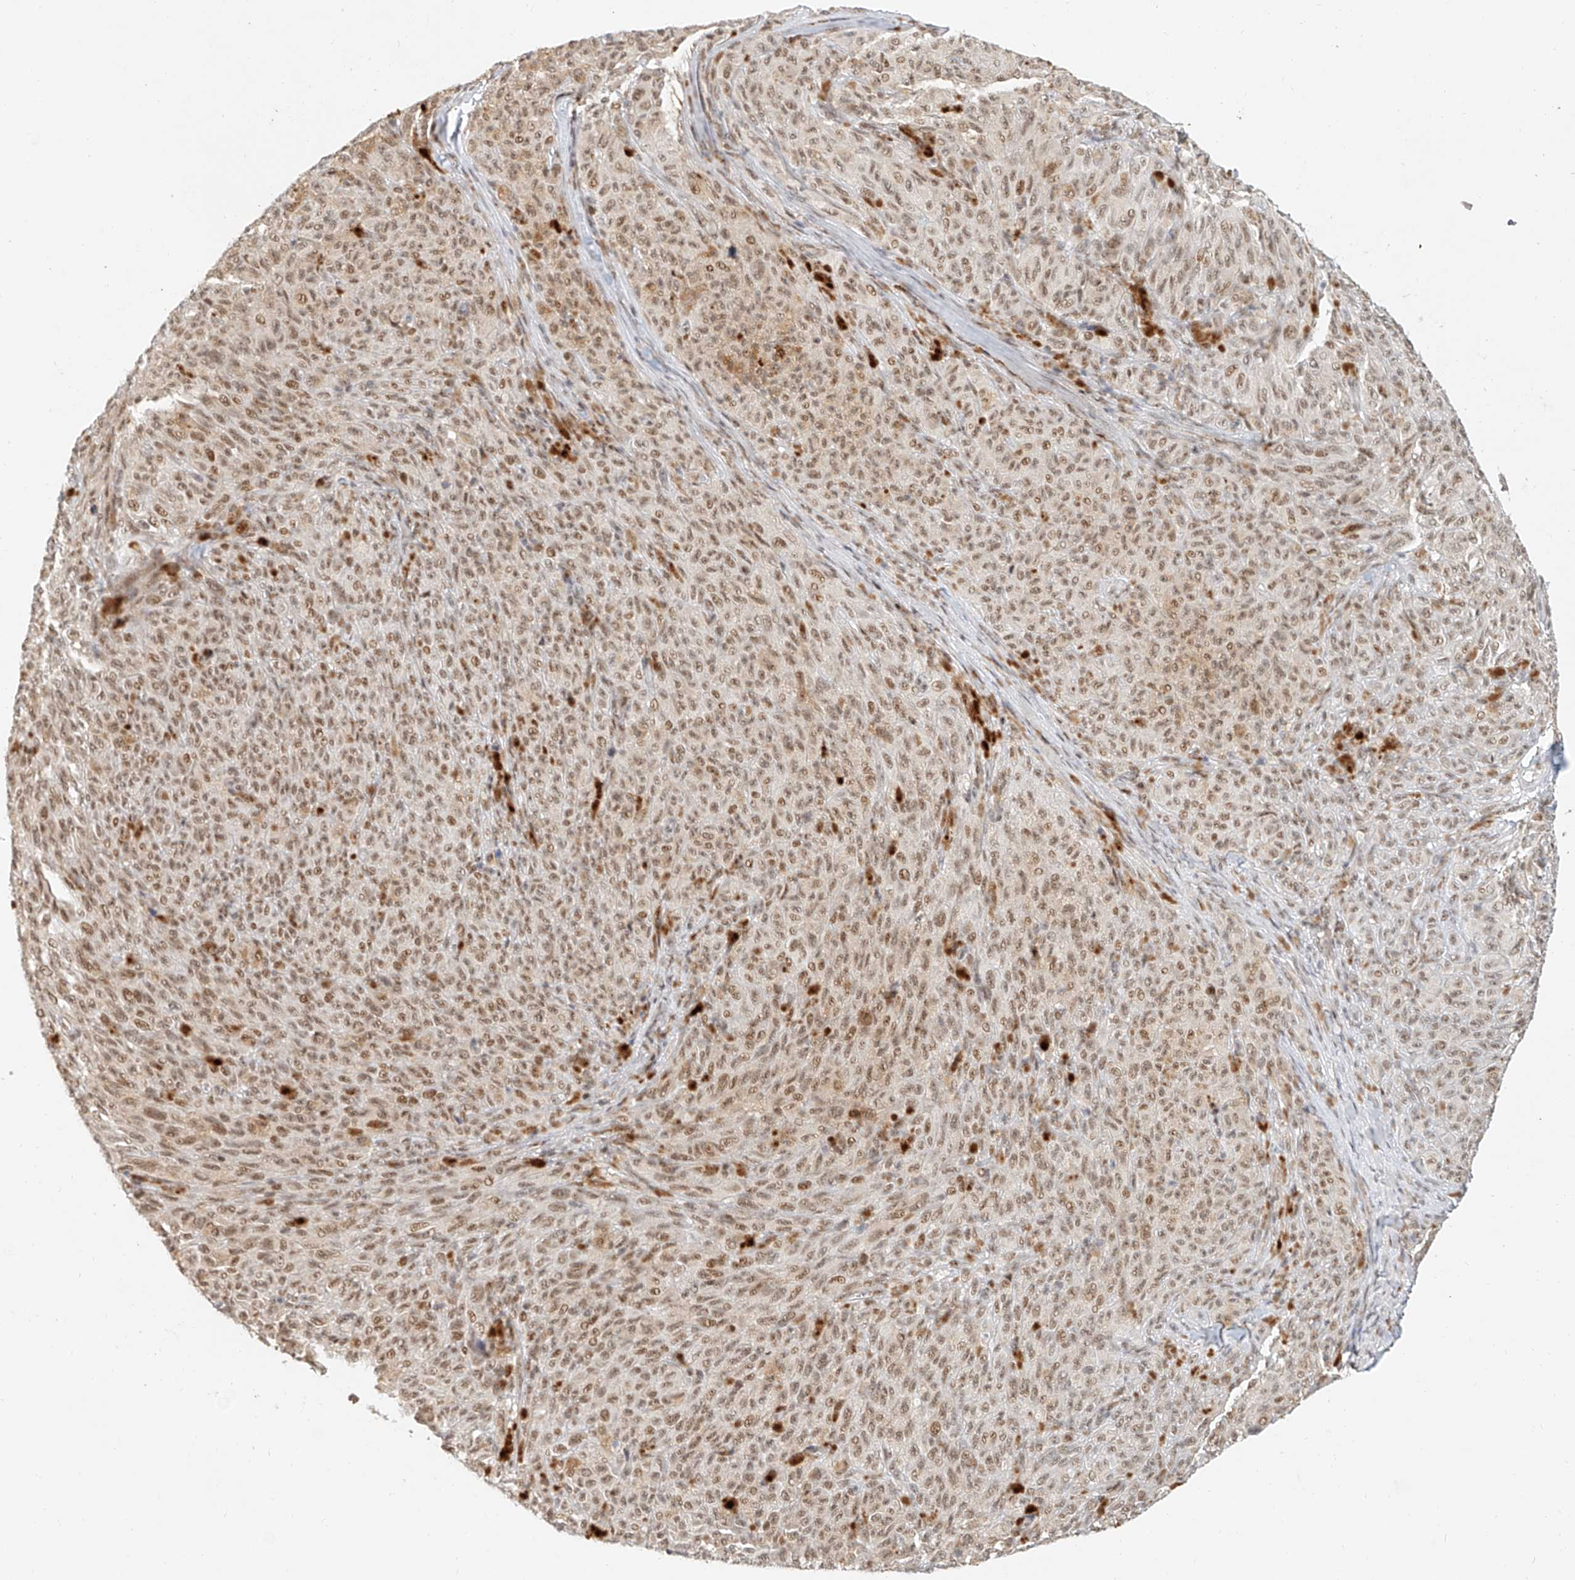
{"staining": {"intensity": "moderate", "quantity": ">75%", "location": "nuclear"}, "tissue": "melanoma", "cell_type": "Tumor cells", "image_type": "cancer", "snomed": [{"axis": "morphology", "description": "Malignant melanoma, NOS"}, {"axis": "topography", "description": "Skin"}], "caption": "Brown immunohistochemical staining in melanoma displays moderate nuclear expression in approximately >75% of tumor cells.", "gene": "CXorf58", "patient": {"sex": "female", "age": 82}}